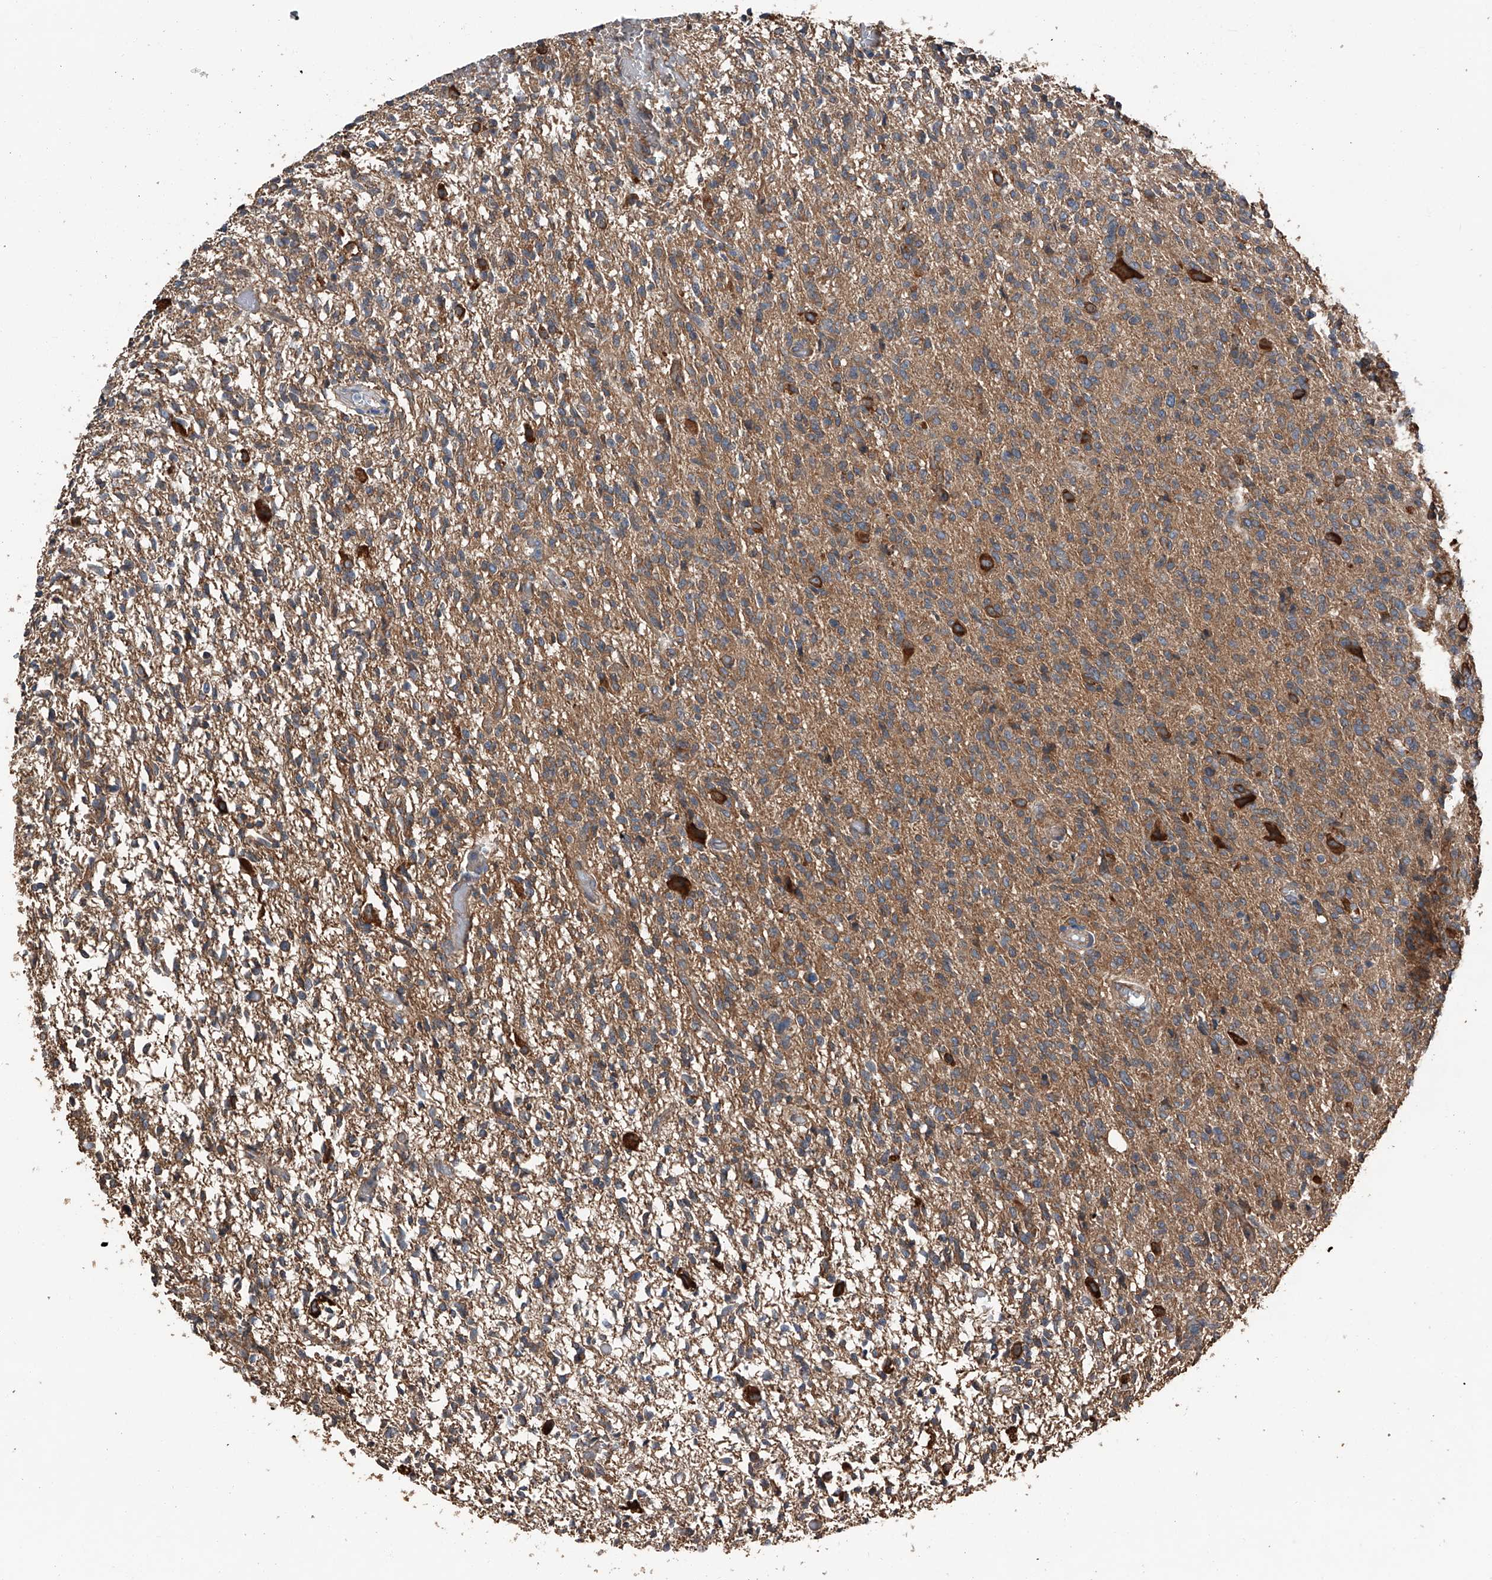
{"staining": {"intensity": "negative", "quantity": "none", "location": "none"}, "tissue": "glioma", "cell_type": "Tumor cells", "image_type": "cancer", "snomed": [{"axis": "morphology", "description": "Glioma, malignant, High grade"}, {"axis": "topography", "description": "Brain"}], "caption": "An immunohistochemistry (IHC) photomicrograph of high-grade glioma (malignant) is shown. There is no staining in tumor cells of high-grade glioma (malignant).", "gene": "KCNJ2", "patient": {"sex": "female", "age": 57}}